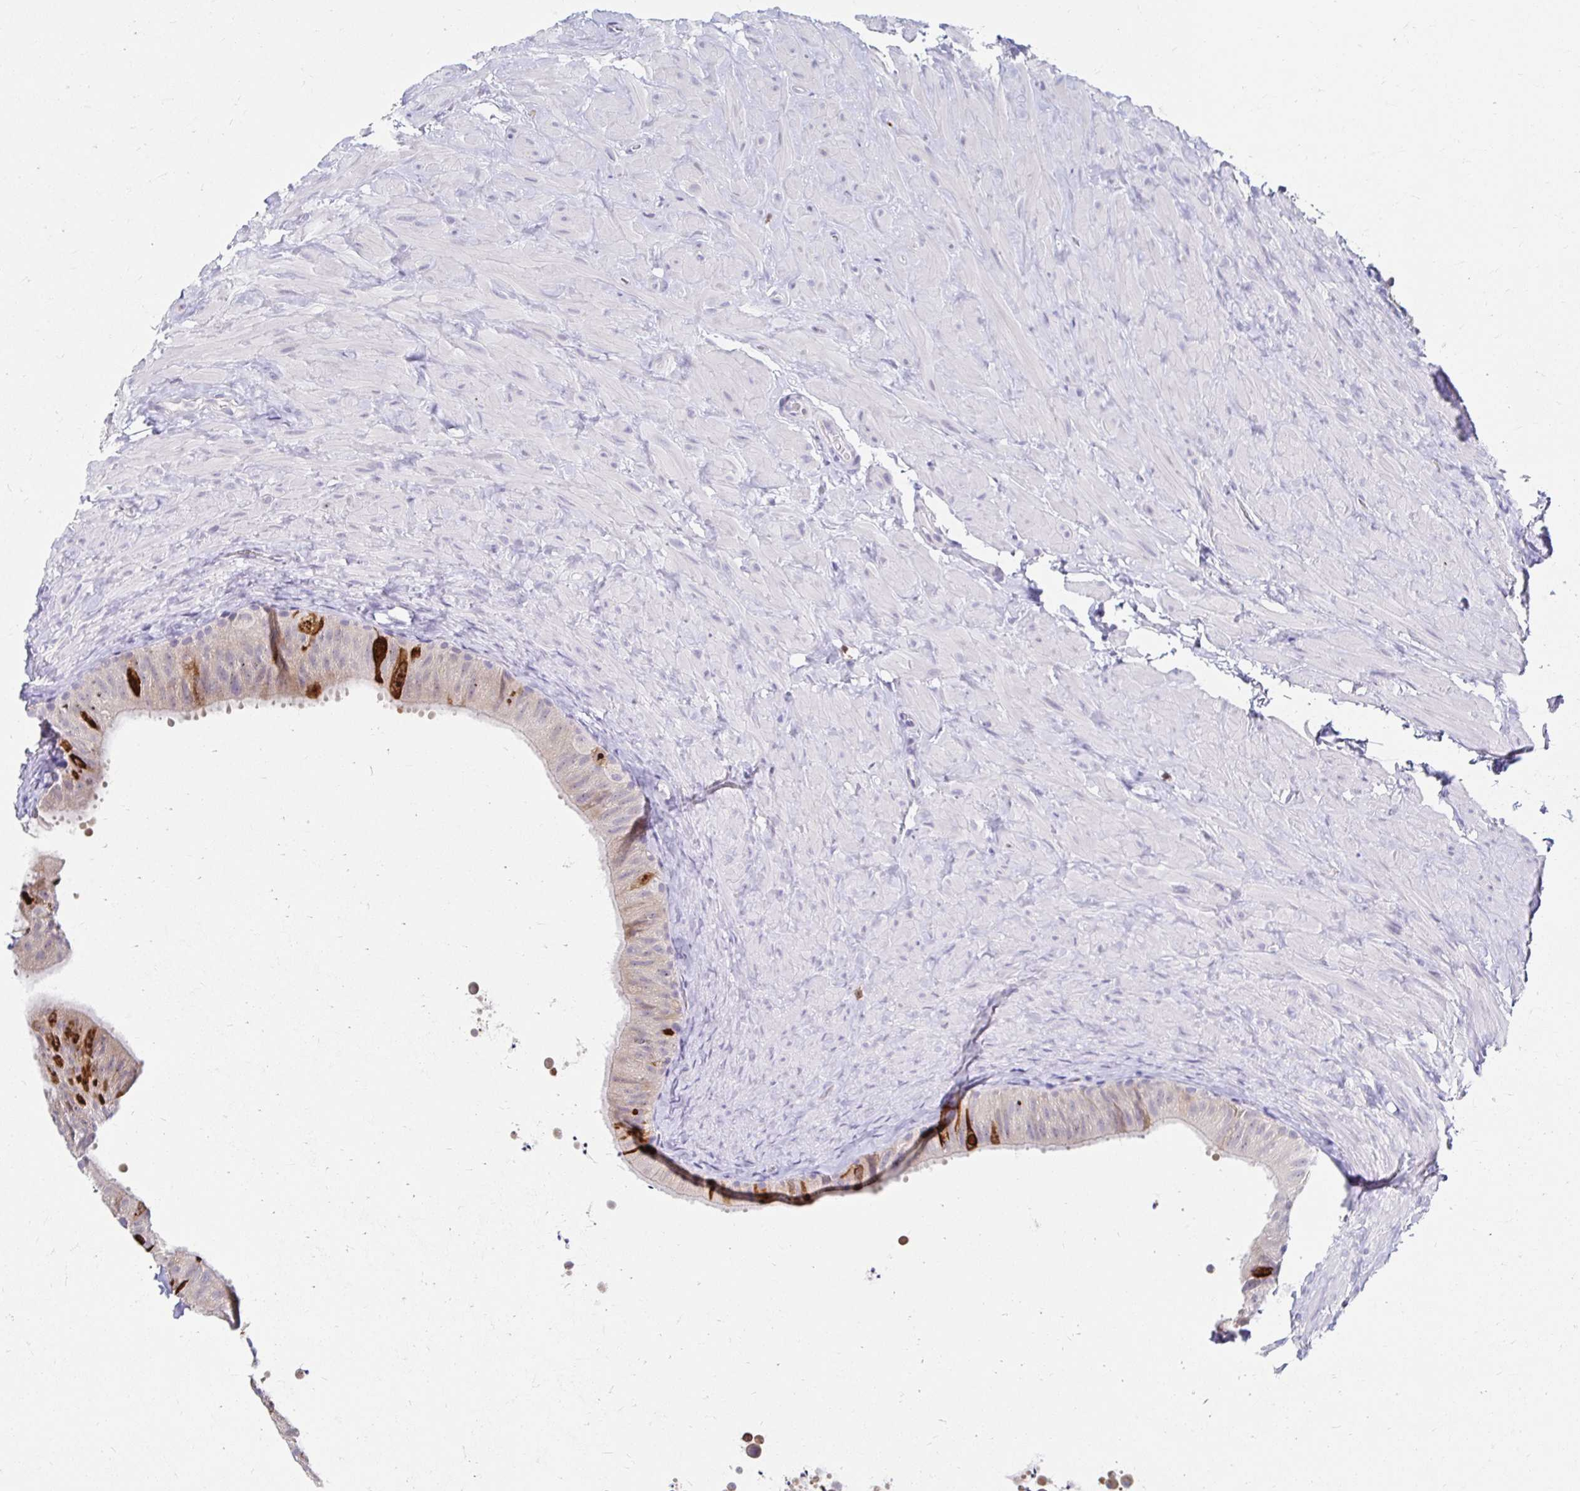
{"staining": {"intensity": "moderate", "quantity": "<25%", "location": "cytoplasmic/membranous"}, "tissue": "epididymis", "cell_type": "Glandular cells", "image_type": "normal", "snomed": [{"axis": "morphology", "description": "Normal tissue, NOS"}, {"axis": "topography", "description": "Epididymis, spermatic cord, NOS"}, {"axis": "topography", "description": "Epididymis"}], "caption": "Immunohistochemistry (IHC) of unremarkable epididymis exhibits low levels of moderate cytoplasmic/membranous staining in approximately <25% of glandular cells.", "gene": "PADI2", "patient": {"sex": "male", "age": 31}}